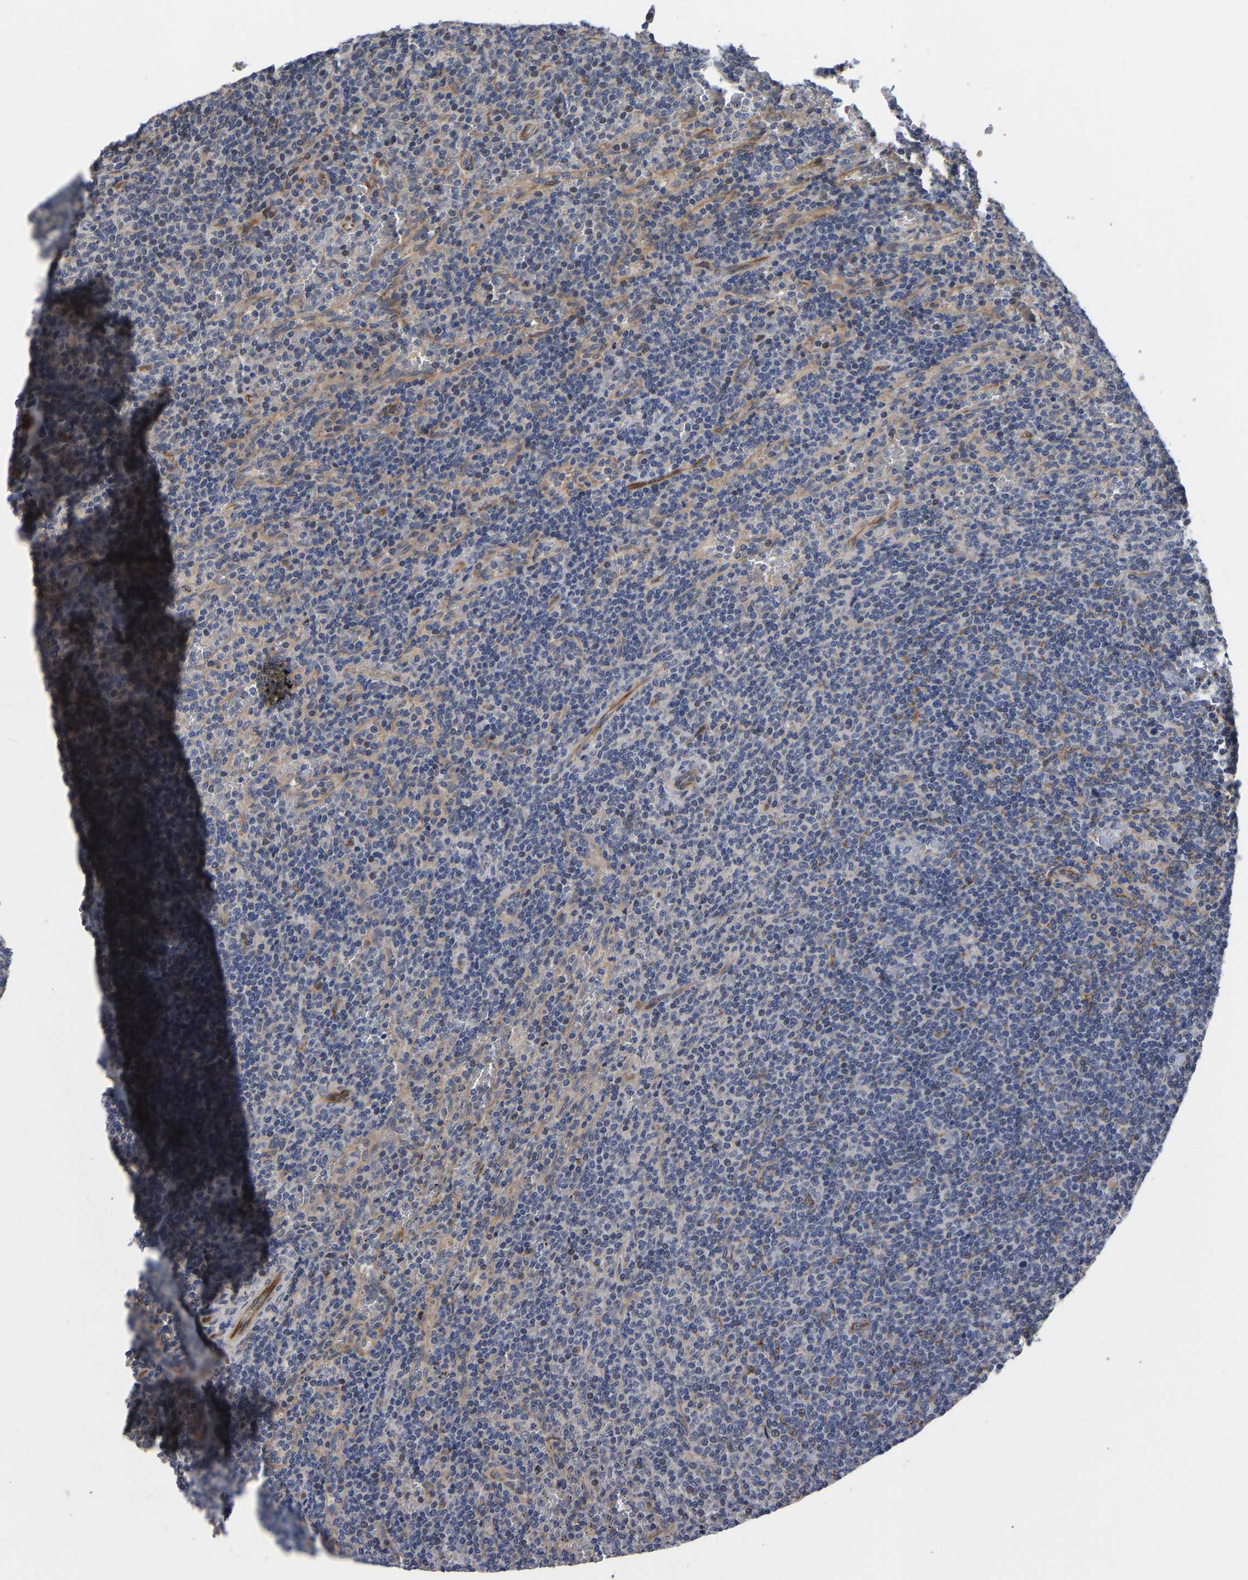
{"staining": {"intensity": "weak", "quantity": "<25%", "location": "cytoplasmic/membranous"}, "tissue": "lymphoma", "cell_type": "Tumor cells", "image_type": "cancer", "snomed": [{"axis": "morphology", "description": "Malignant lymphoma, non-Hodgkin's type, Low grade"}, {"axis": "topography", "description": "Spleen"}], "caption": "There is no significant staining in tumor cells of lymphoma.", "gene": "FRRS1", "patient": {"sex": "female", "age": 50}}